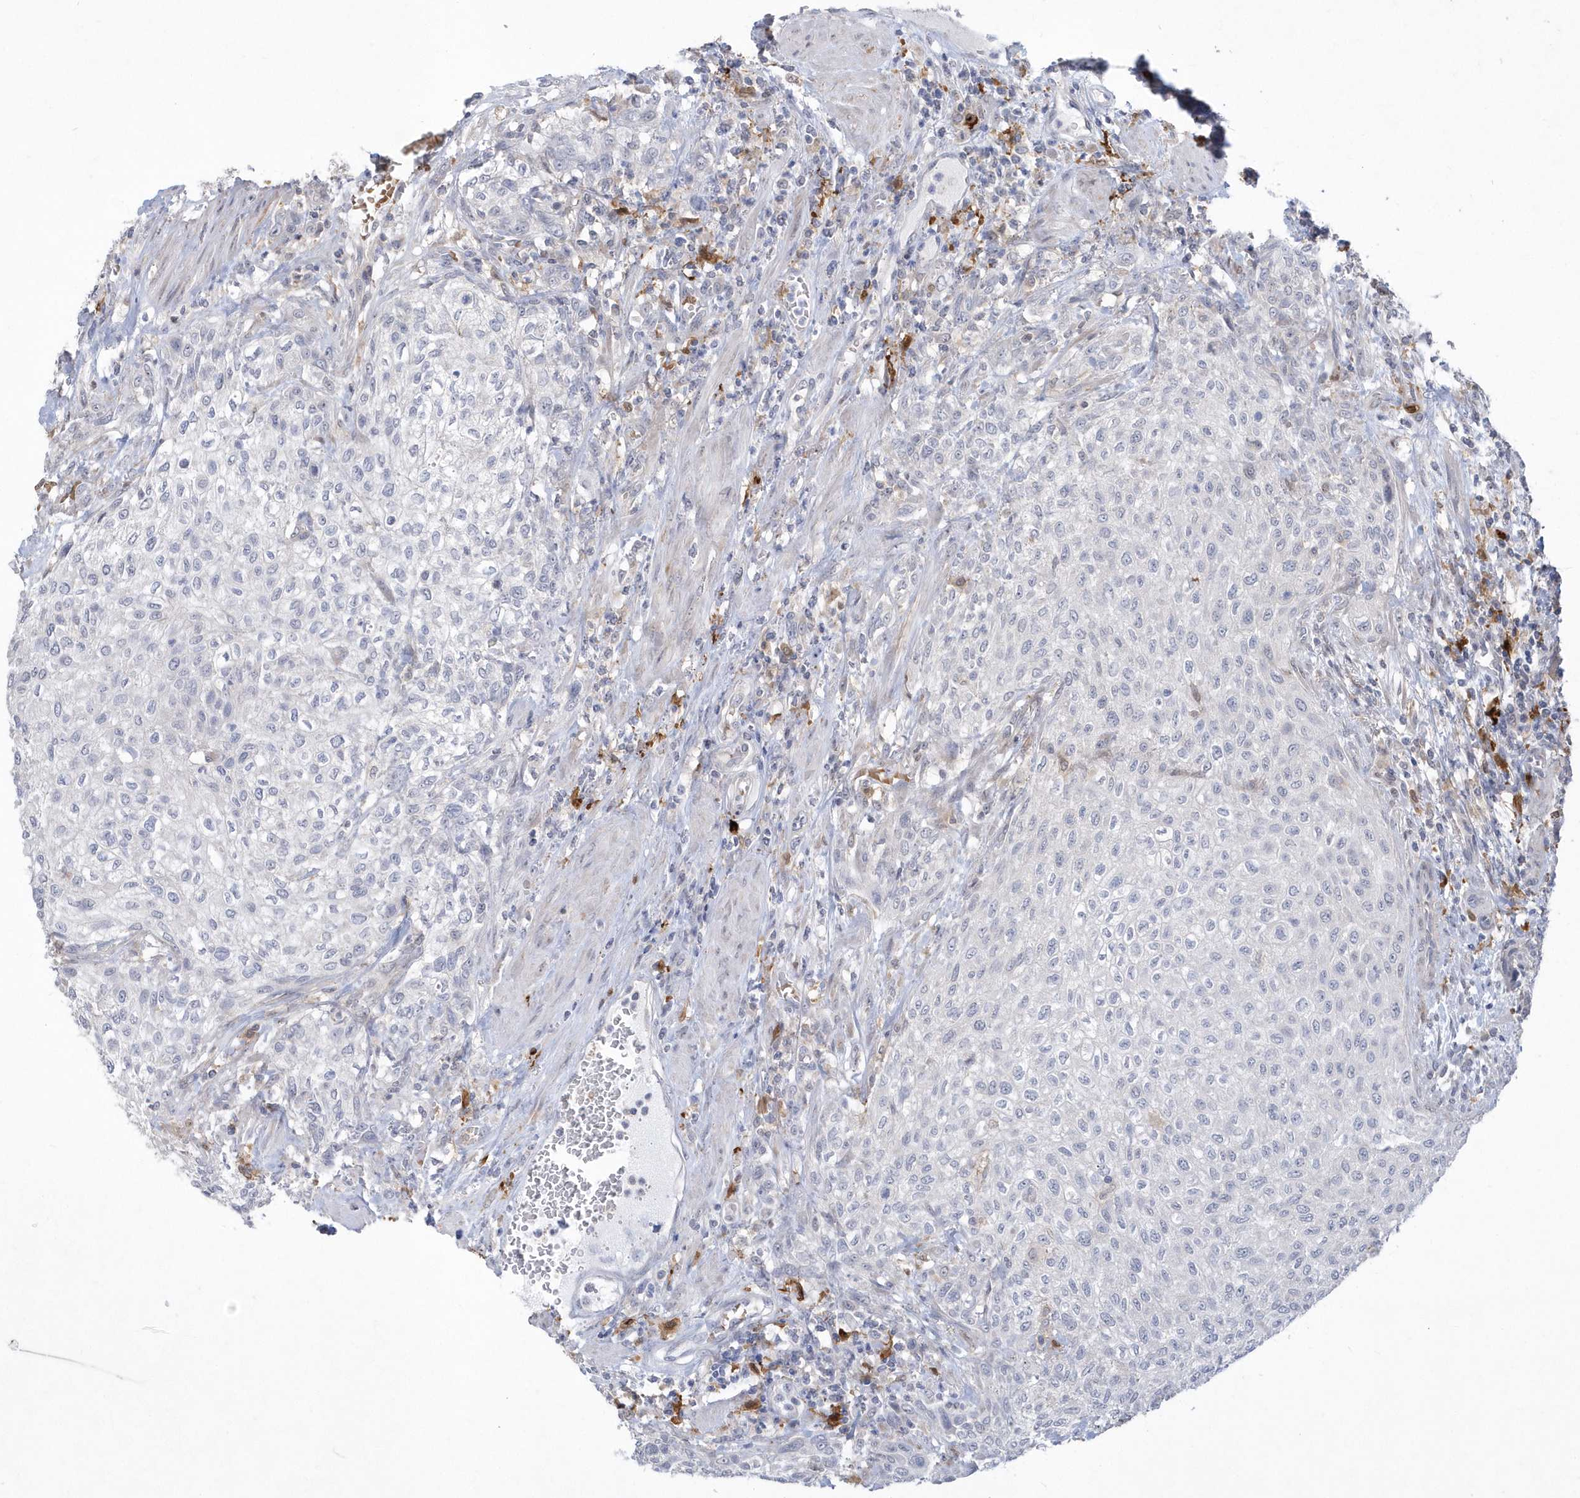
{"staining": {"intensity": "negative", "quantity": "none", "location": "none"}, "tissue": "urothelial cancer", "cell_type": "Tumor cells", "image_type": "cancer", "snomed": [{"axis": "morphology", "description": "Urothelial carcinoma, High grade"}, {"axis": "topography", "description": "Urinary bladder"}], "caption": "An image of urothelial cancer stained for a protein displays no brown staining in tumor cells. (DAB IHC, high magnification).", "gene": "TSPEAR", "patient": {"sex": "male", "age": 35}}